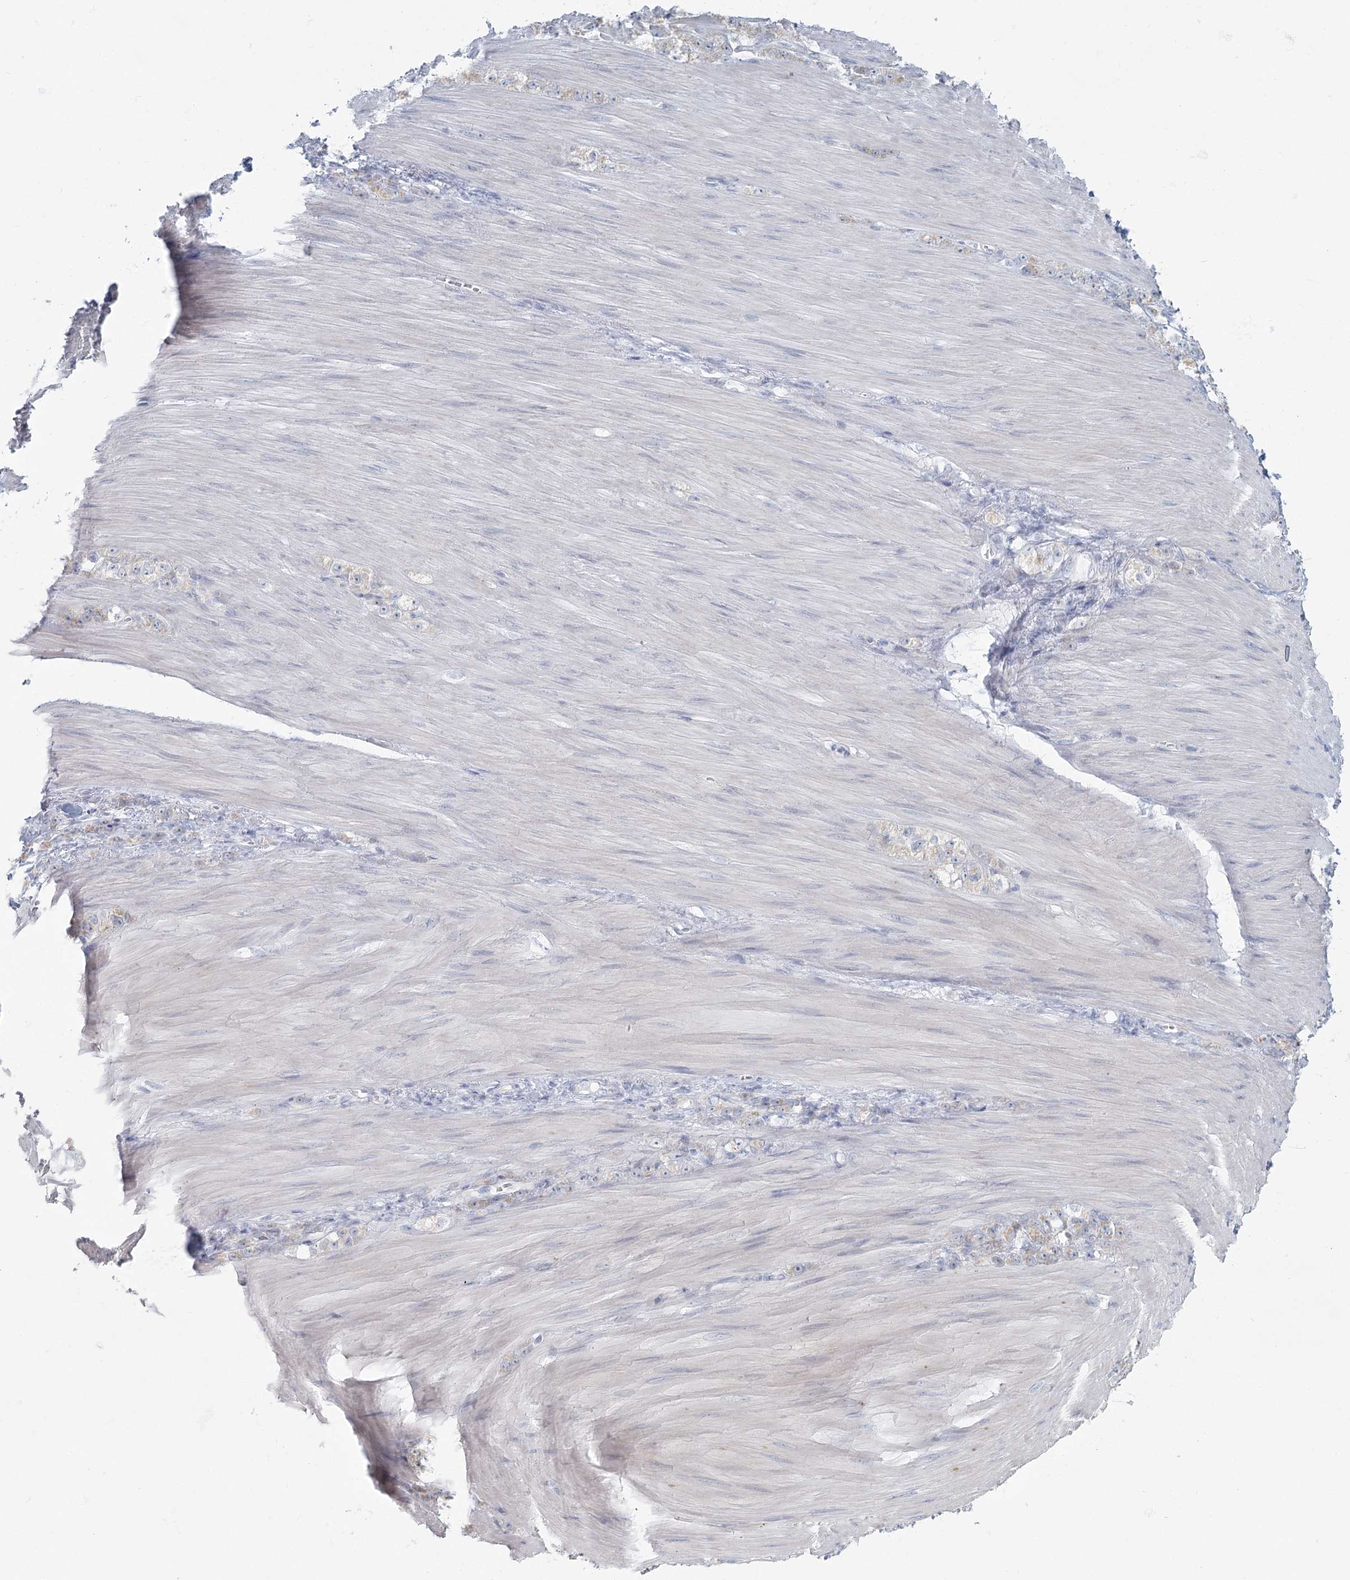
{"staining": {"intensity": "weak", "quantity": "25%-75%", "location": "cytoplasmic/membranous"}, "tissue": "stomach cancer", "cell_type": "Tumor cells", "image_type": "cancer", "snomed": [{"axis": "morphology", "description": "Normal tissue, NOS"}, {"axis": "morphology", "description": "Adenocarcinoma, NOS"}, {"axis": "topography", "description": "Stomach"}], "caption": "This is an image of immunohistochemistry staining of stomach cancer (adenocarcinoma), which shows weak expression in the cytoplasmic/membranous of tumor cells.", "gene": "FAM110C", "patient": {"sex": "male", "age": 82}}